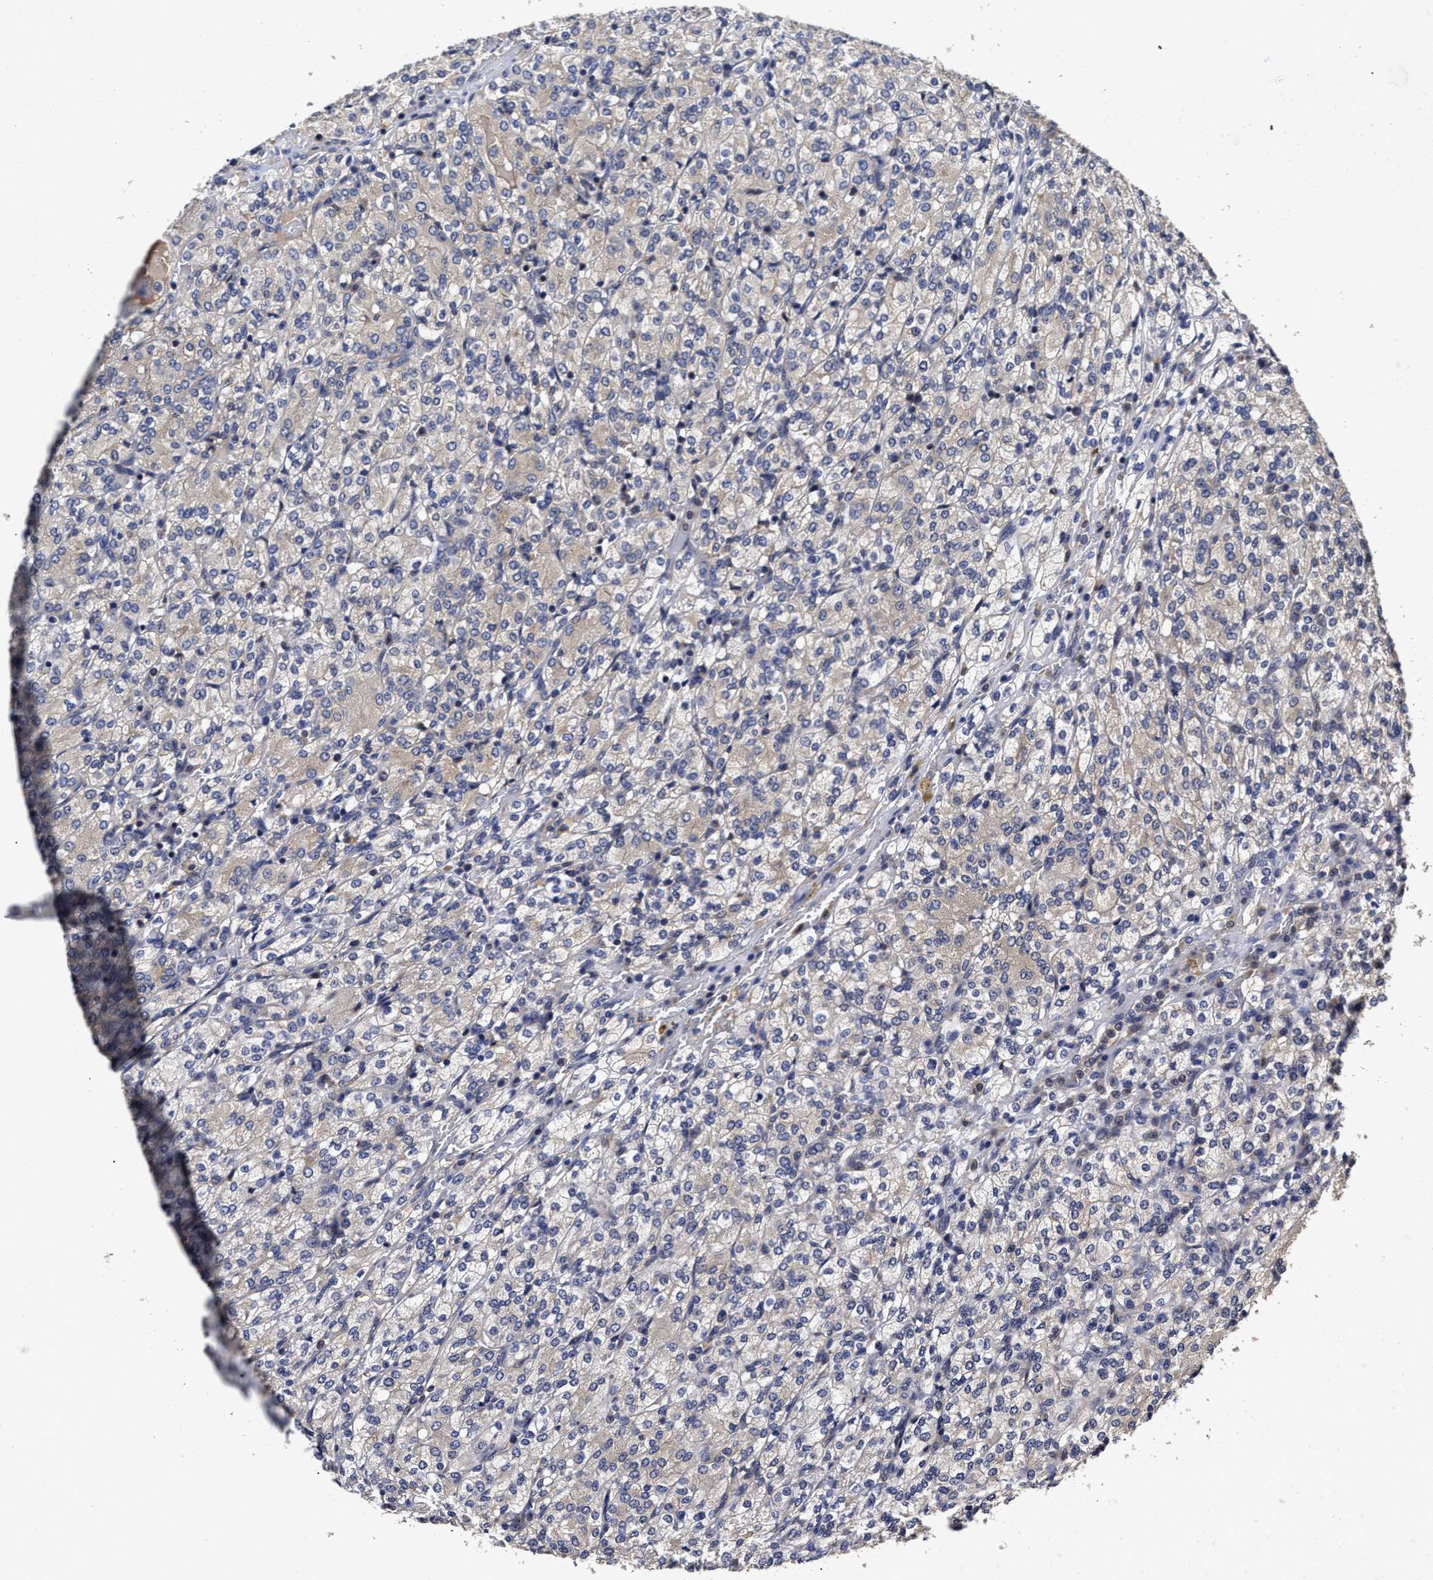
{"staining": {"intensity": "weak", "quantity": "<25%", "location": "cytoplasmic/membranous"}, "tissue": "renal cancer", "cell_type": "Tumor cells", "image_type": "cancer", "snomed": [{"axis": "morphology", "description": "Adenocarcinoma, NOS"}, {"axis": "topography", "description": "Kidney"}], "caption": "Immunohistochemistry (IHC) histopathology image of renal cancer (adenocarcinoma) stained for a protein (brown), which displays no expression in tumor cells.", "gene": "SOCS5", "patient": {"sex": "male", "age": 77}}